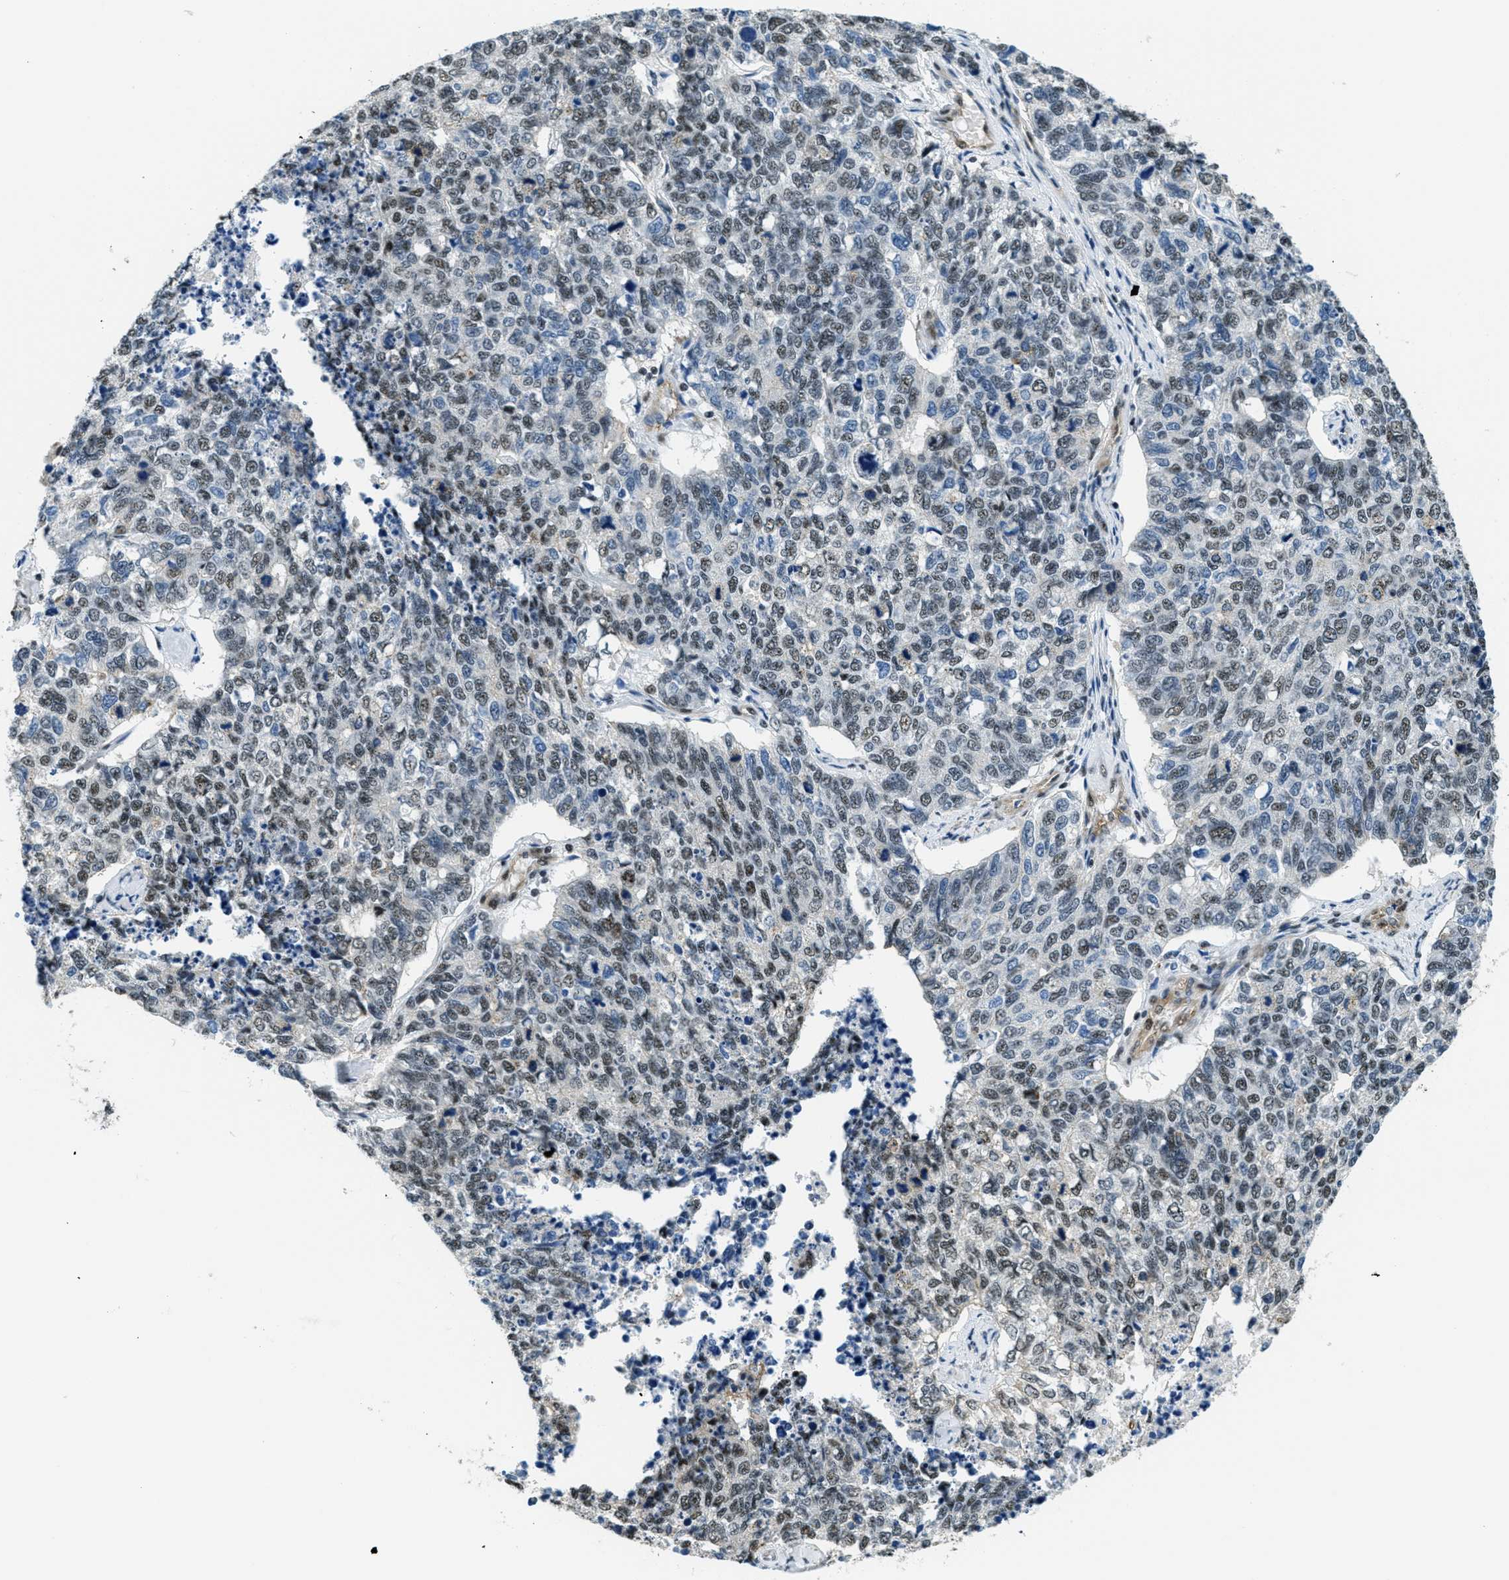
{"staining": {"intensity": "weak", "quantity": ">75%", "location": "nuclear"}, "tissue": "cervical cancer", "cell_type": "Tumor cells", "image_type": "cancer", "snomed": [{"axis": "morphology", "description": "Squamous cell carcinoma, NOS"}, {"axis": "topography", "description": "Cervix"}], "caption": "Immunohistochemical staining of cervical cancer shows low levels of weak nuclear expression in approximately >75% of tumor cells.", "gene": "CFAP36", "patient": {"sex": "female", "age": 63}}